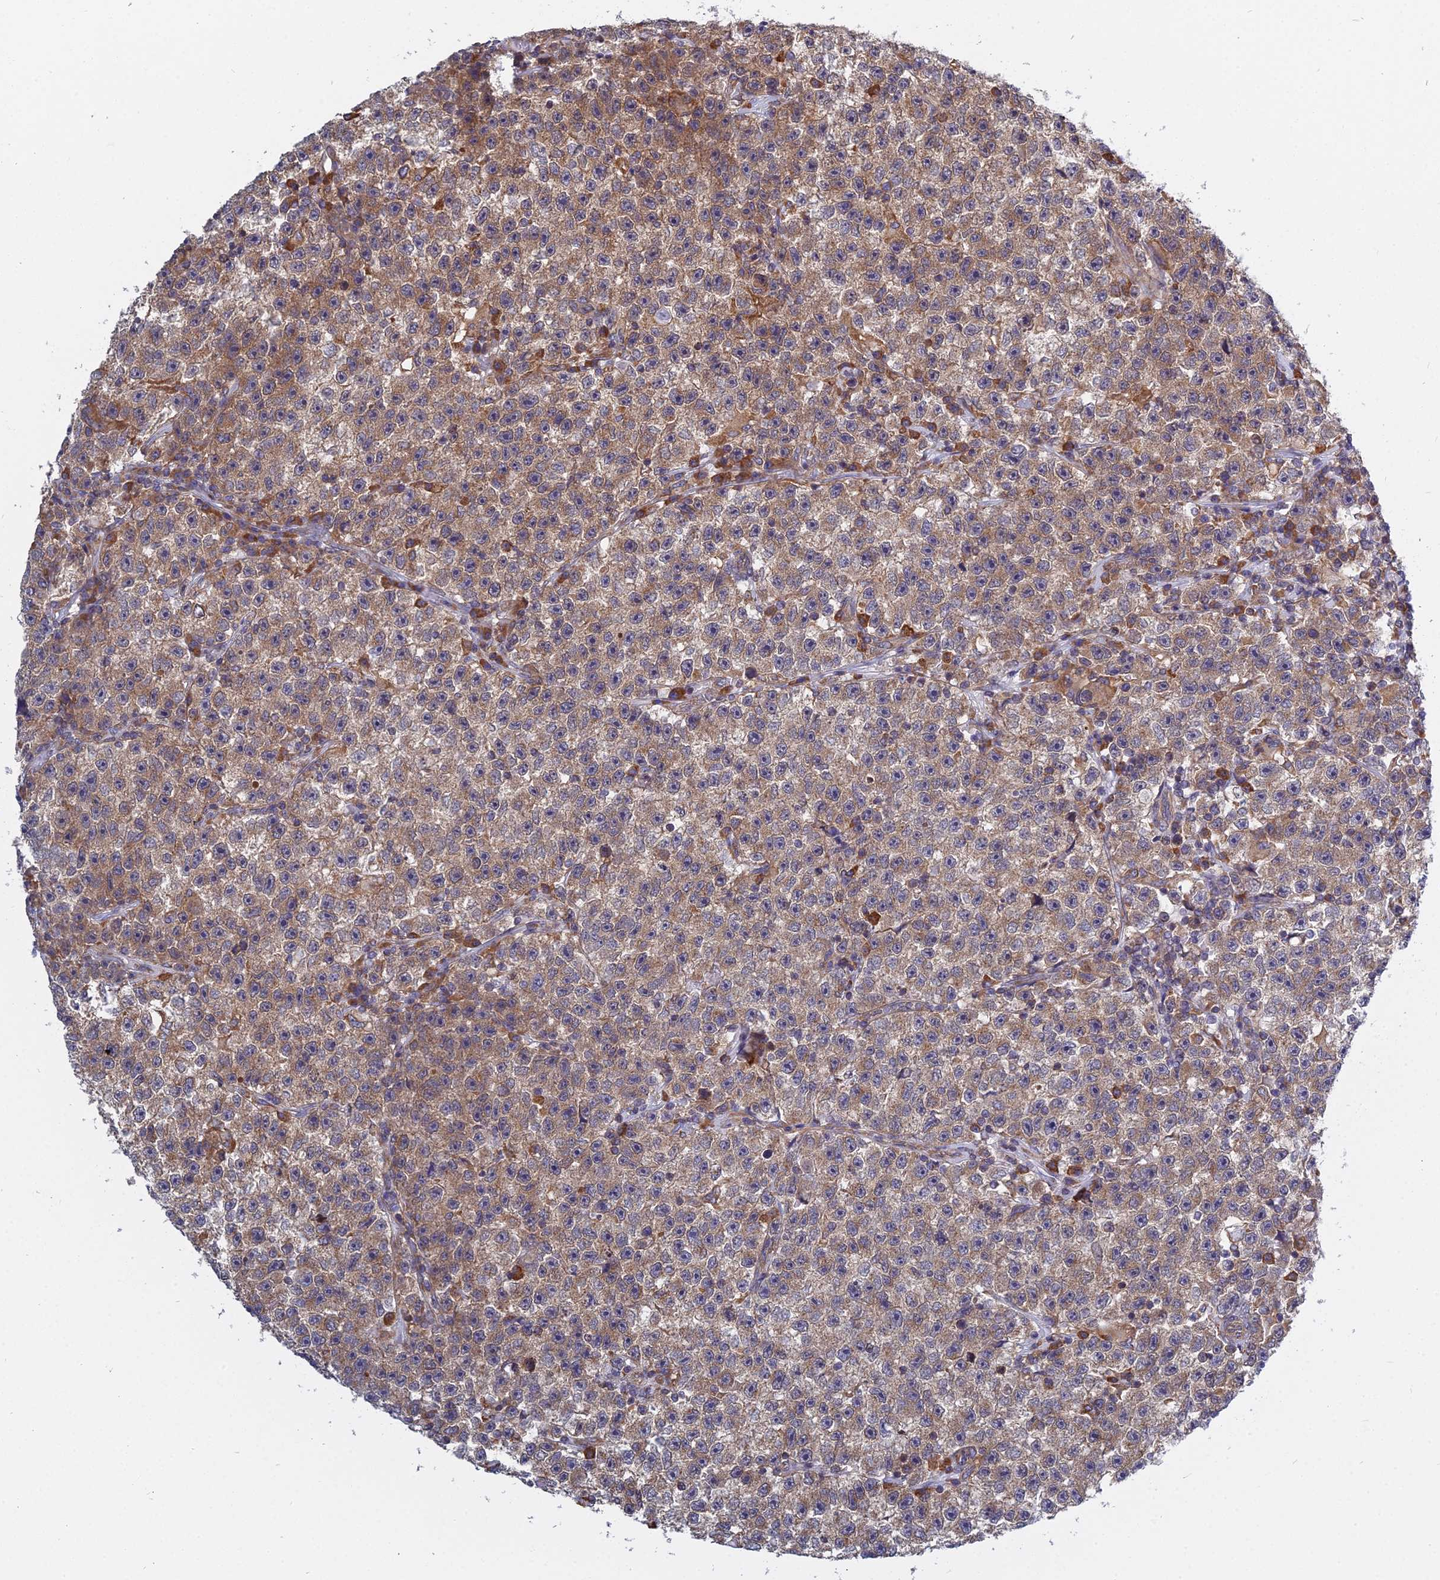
{"staining": {"intensity": "moderate", "quantity": "25%-75%", "location": "cytoplasmic/membranous"}, "tissue": "testis cancer", "cell_type": "Tumor cells", "image_type": "cancer", "snomed": [{"axis": "morphology", "description": "Seminoma, NOS"}, {"axis": "topography", "description": "Testis"}], "caption": "Testis cancer stained with IHC reveals moderate cytoplasmic/membranous positivity in about 25%-75% of tumor cells. (DAB (3,3'-diaminobenzidine) = brown stain, brightfield microscopy at high magnification).", "gene": "KIAA1143", "patient": {"sex": "male", "age": 22}}